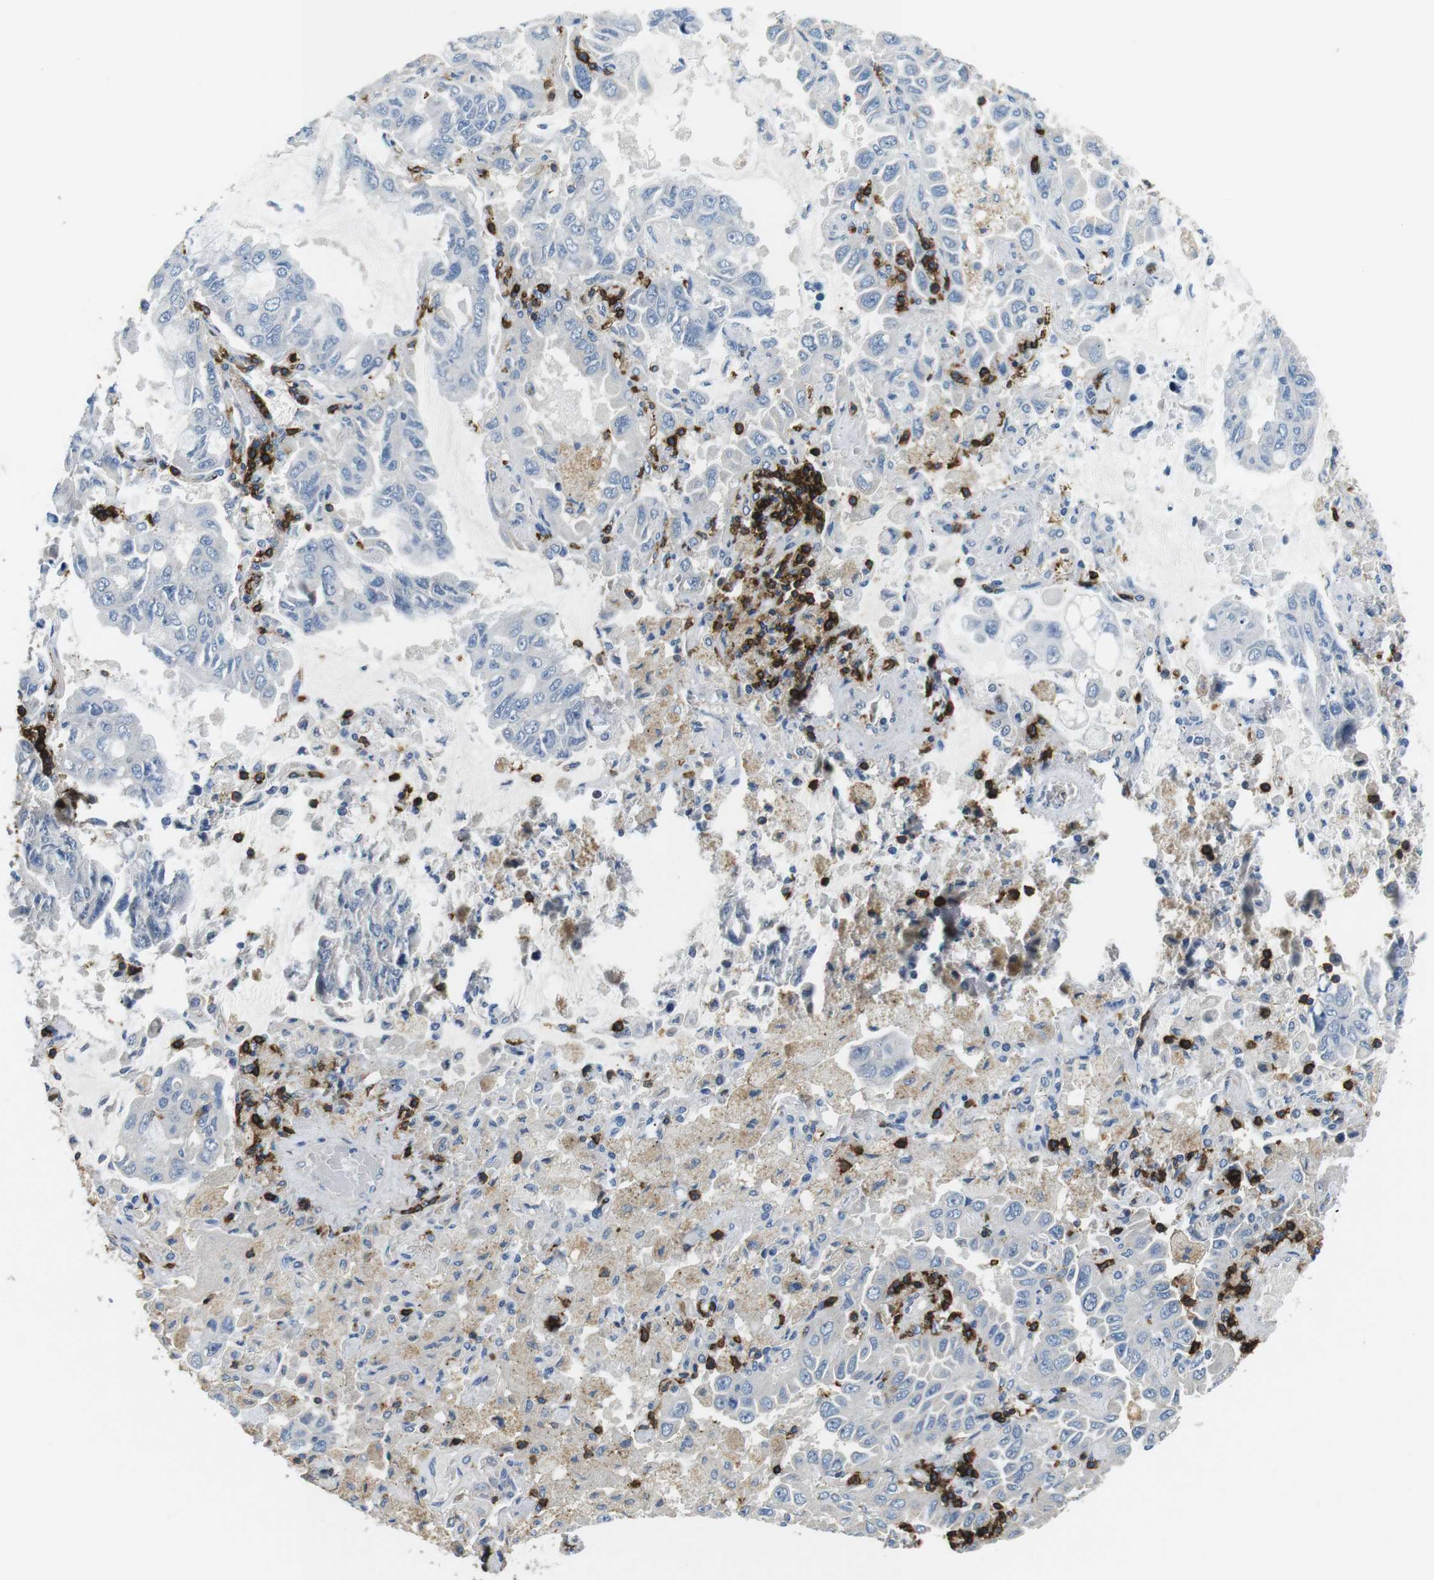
{"staining": {"intensity": "negative", "quantity": "none", "location": "none"}, "tissue": "lung cancer", "cell_type": "Tumor cells", "image_type": "cancer", "snomed": [{"axis": "morphology", "description": "Adenocarcinoma, NOS"}, {"axis": "topography", "description": "Lung"}], "caption": "Protein analysis of lung adenocarcinoma shows no significant expression in tumor cells.", "gene": "CD6", "patient": {"sex": "male", "age": 64}}